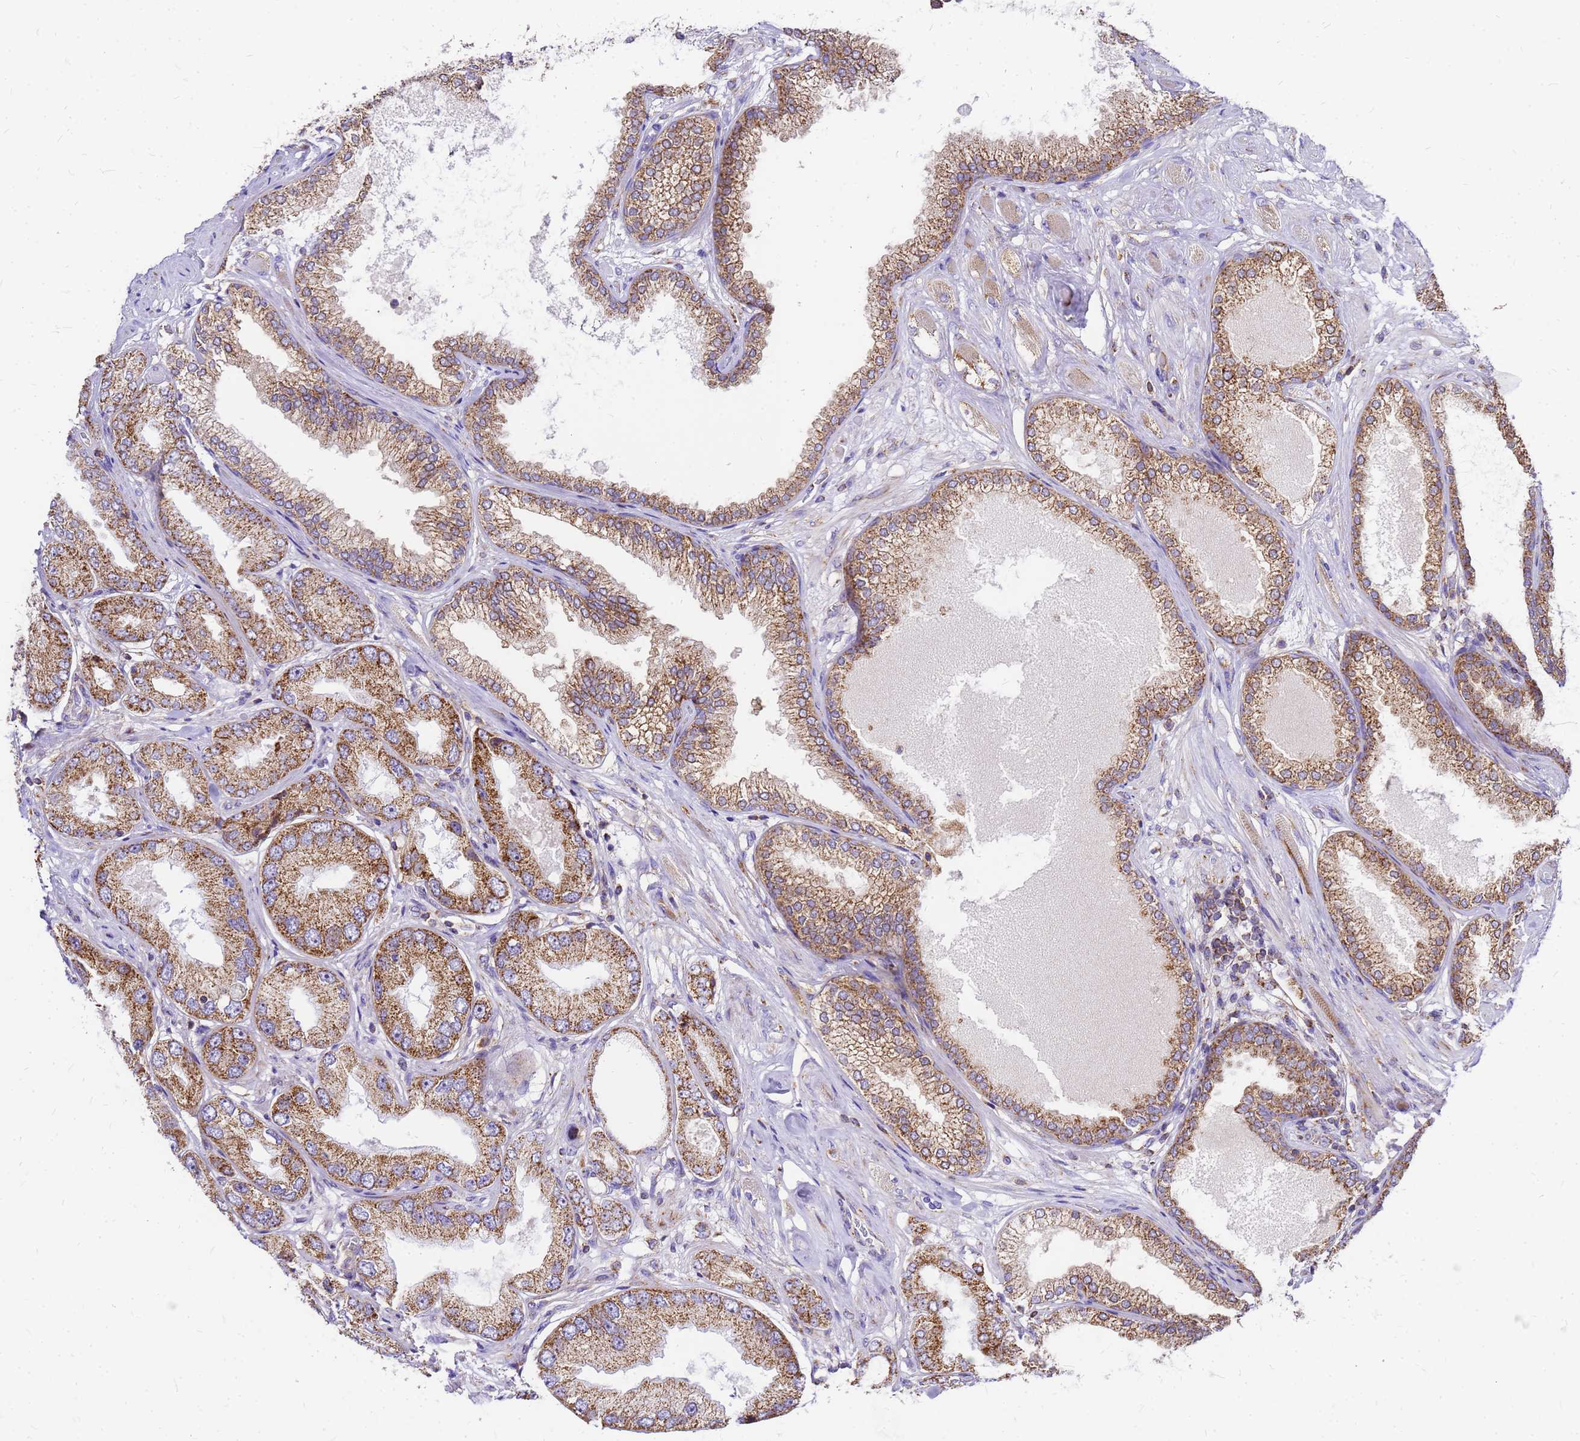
{"staining": {"intensity": "strong", "quantity": ">75%", "location": "cytoplasmic/membranous"}, "tissue": "prostate cancer", "cell_type": "Tumor cells", "image_type": "cancer", "snomed": [{"axis": "morphology", "description": "Adenocarcinoma, High grade"}, {"axis": "topography", "description": "Prostate"}], "caption": "A high amount of strong cytoplasmic/membranous positivity is seen in approximately >75% of tumor cells in prostate cancer tissue.", "gene": "MRPS26", "patient": {"sex": "male", "age": 71}}